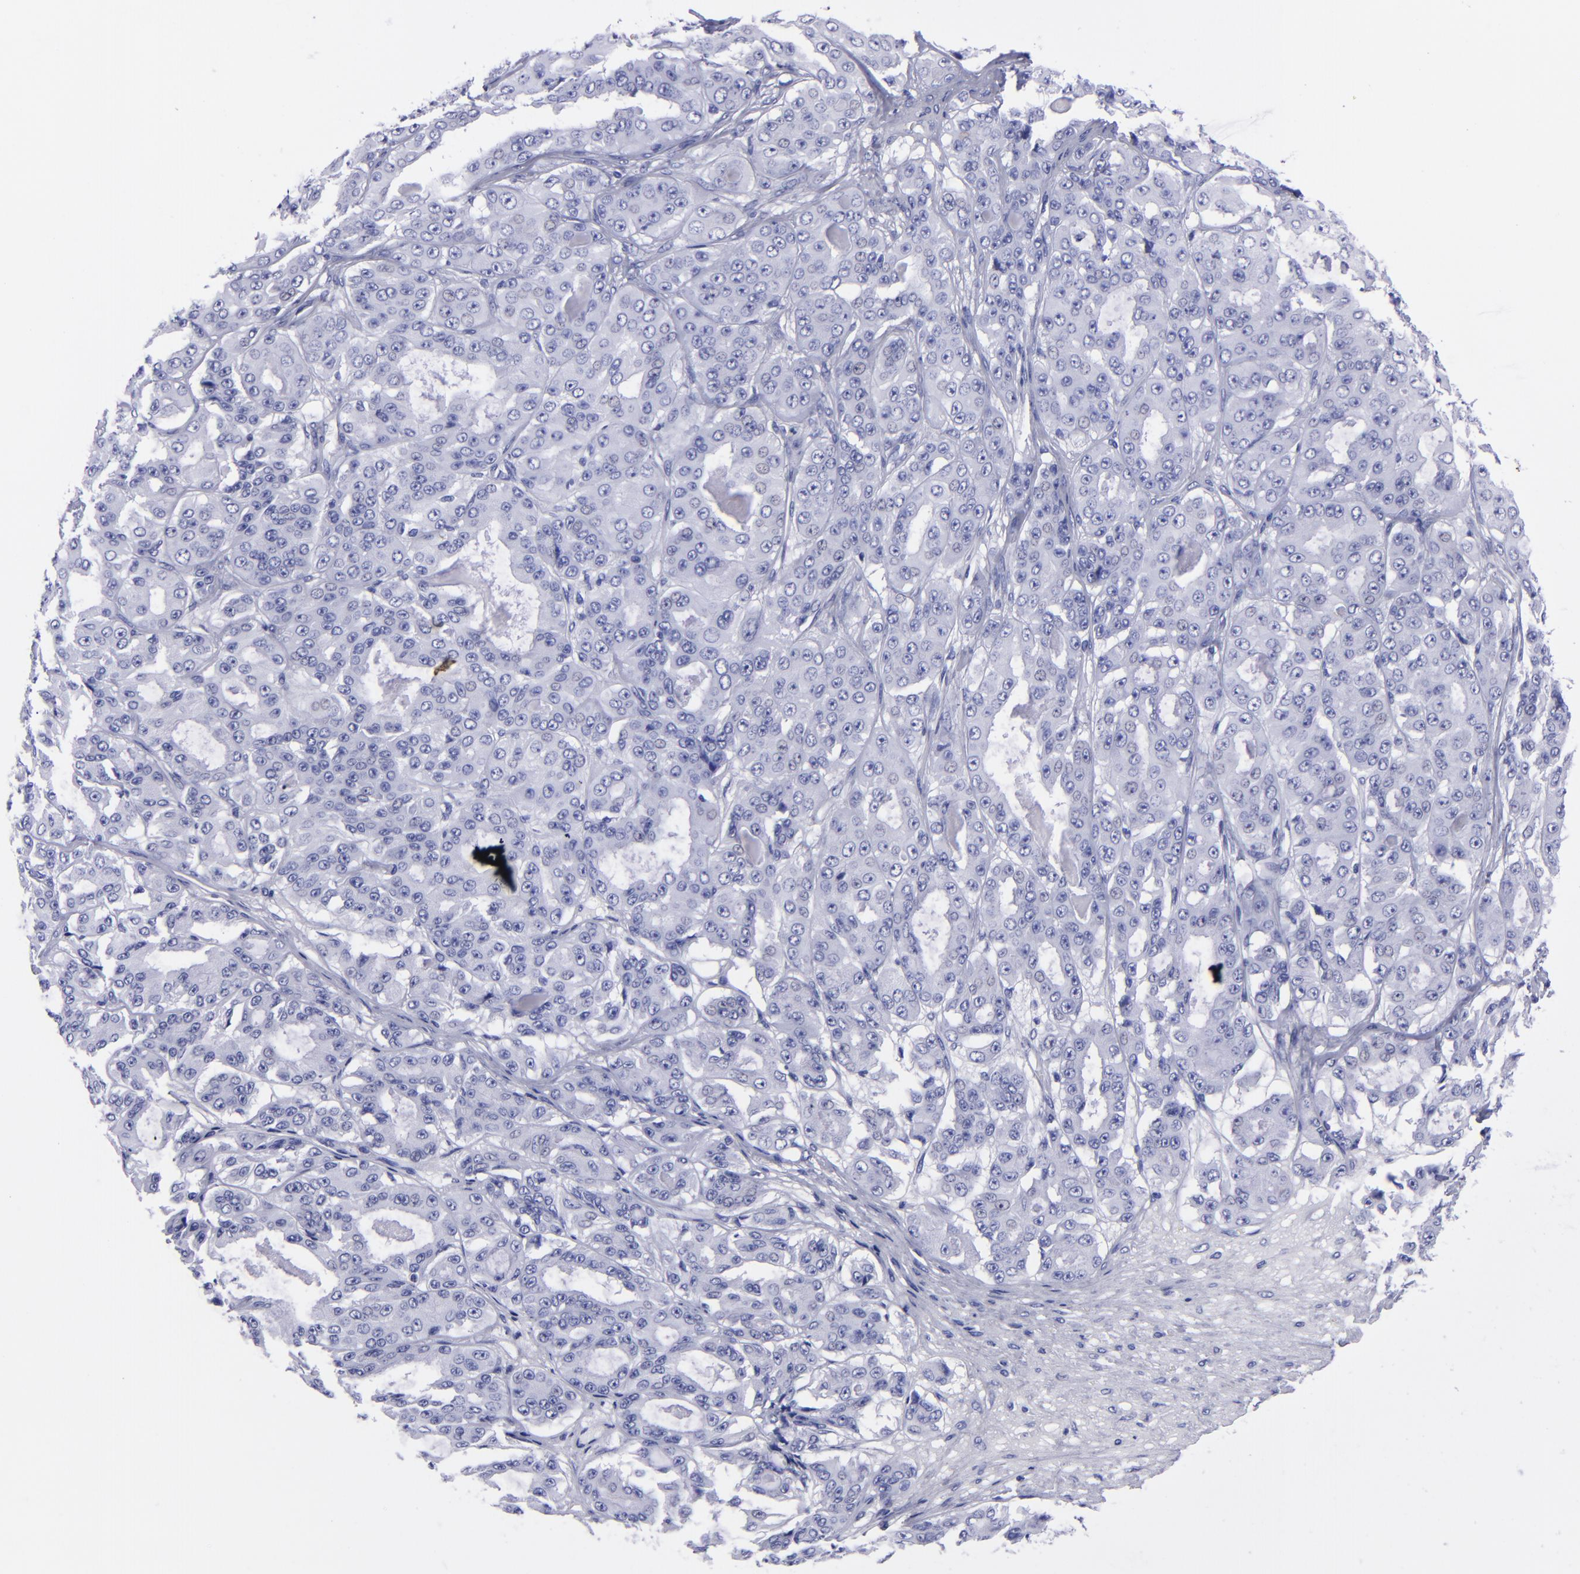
{"staining": {"intensity": "negative", "quantity": "none", "location": "none"}, "tissue": "ovarian cancer", "cell_type": "Tumor cells", "image_type": "cancer", "snomed": [{"axis": "morphology", "description": "Carcinoma, endometroid"}, {"axis": "topography", "description": "Ovary"}], "caption": "Ovarian endometroid carcinoma was stained to show a protein in brown. There is no significant staining in tumor cells.", "gene": "CD38", "patient": {"sex": "female", "age": 61}}